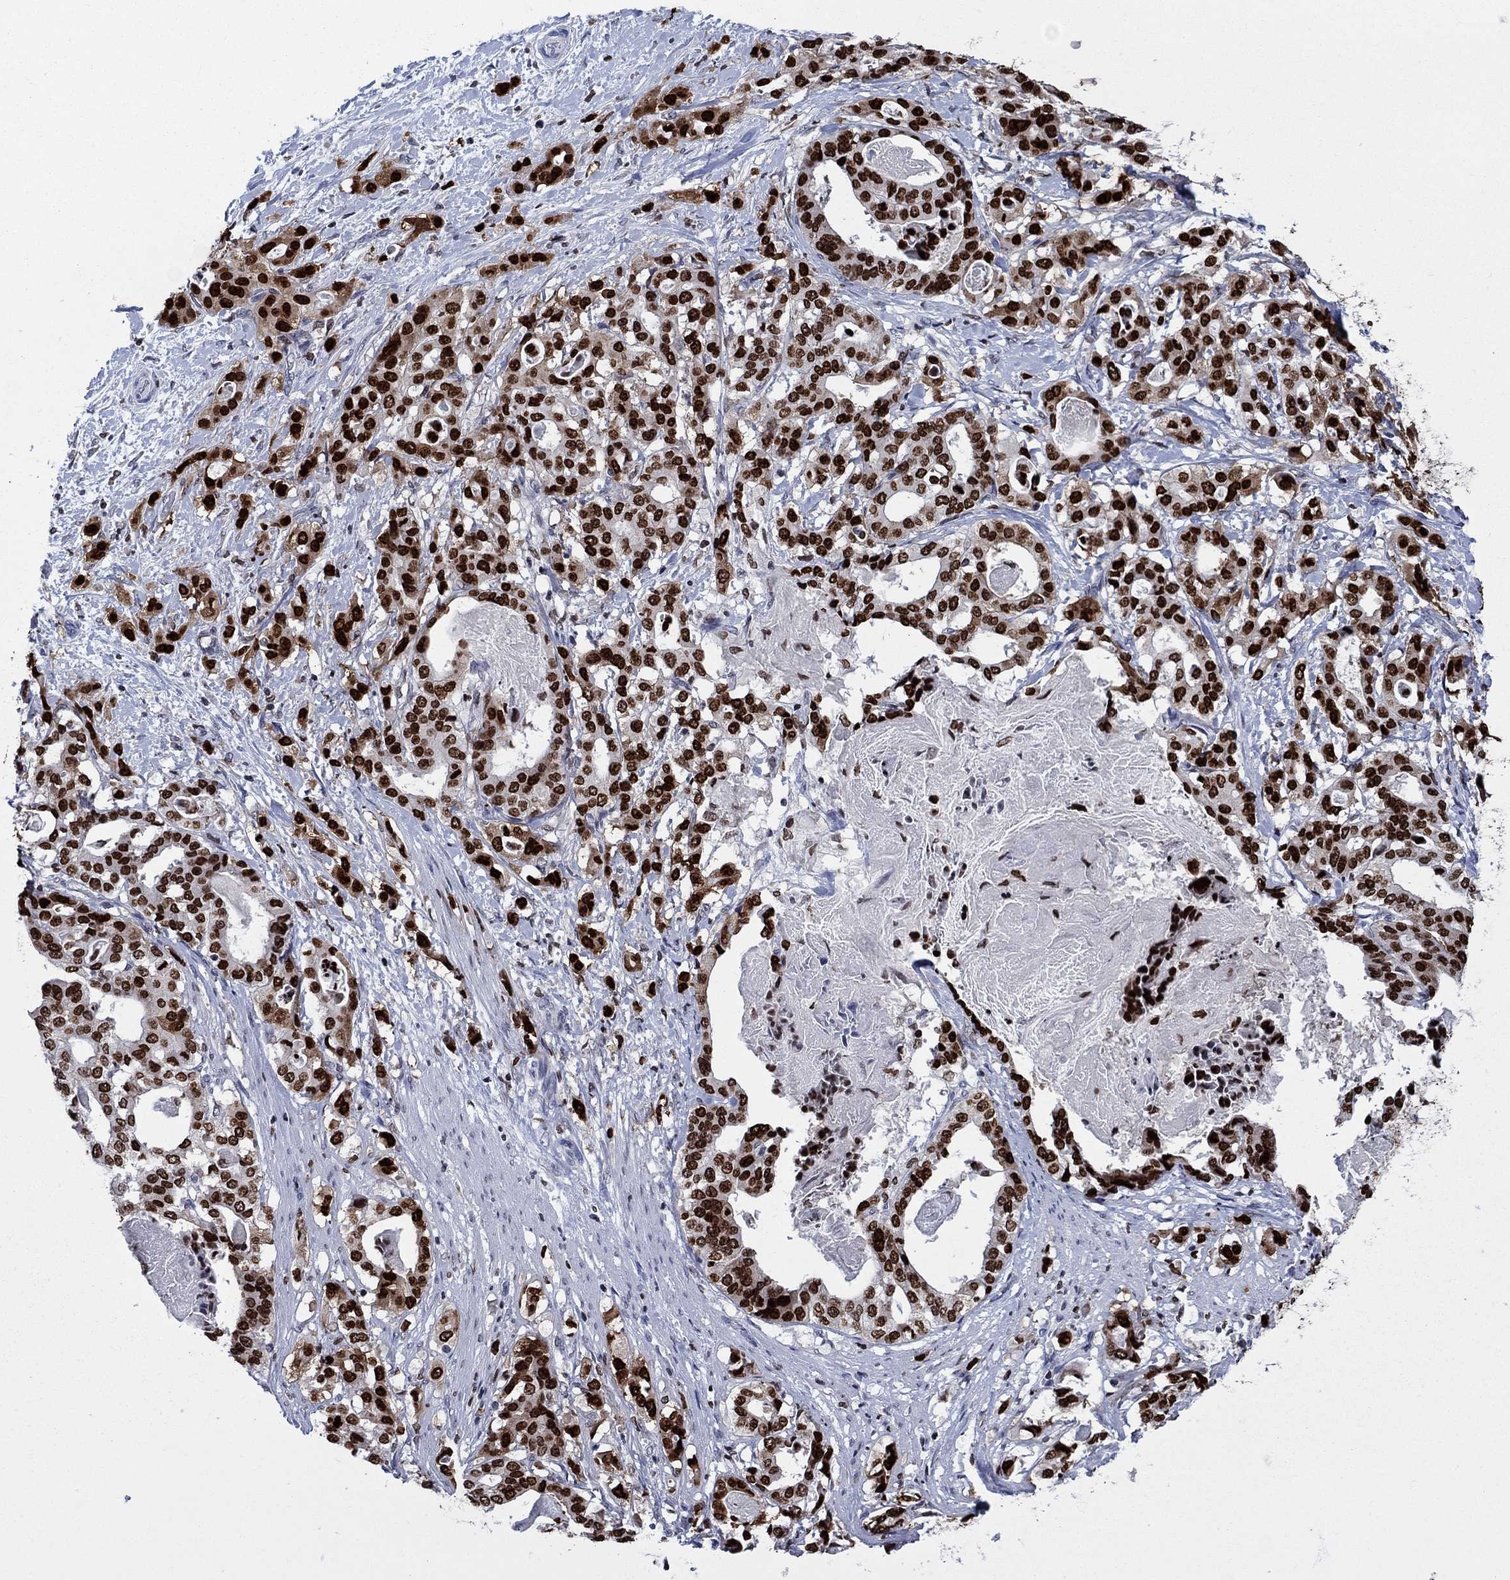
{"staining": {"intensity": "strong", "quantity": ">75%", "location": "nuclear"}, "tissue": "stomach cancer", "cell_type": "Tumor cells", "image_type": "cancer", "snomed": [{"axis": "morphology", "description": "Adenocarcinoma, NOS"}, {"axis": "topography", "description": "Stomach"}], "caption": "Immunohistochemistry (IHC) histopathology image of adenocarcinoma (stomach) stained for a protein (brown), which displays high levels of strong nuclear positivity in approximately >75% of tumor cells.", "gene": "HMGA1", "patient": {"sex": "male", "age": 48}}